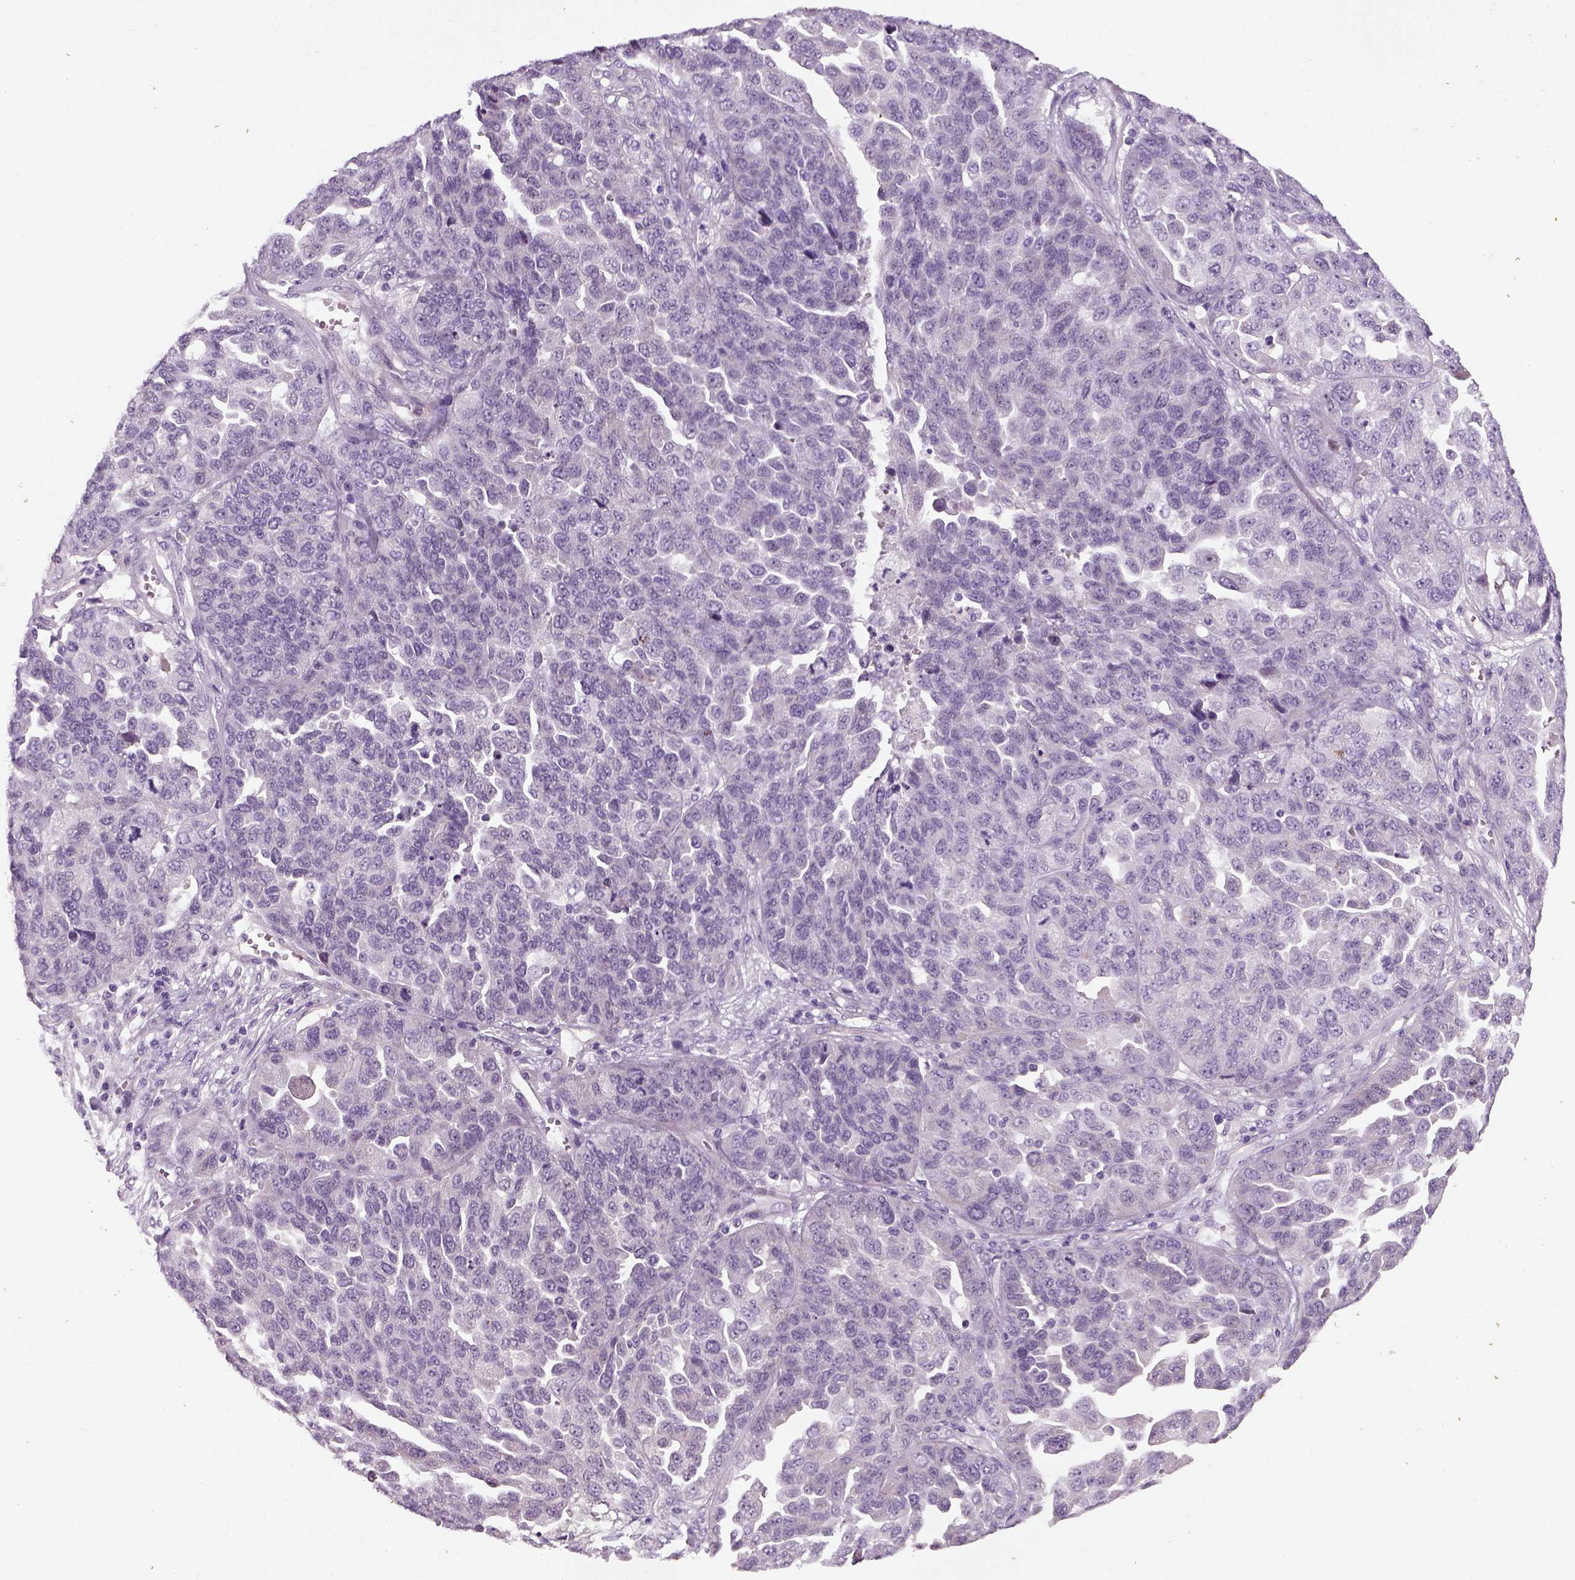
{"staining": {"intensity": "negative", "quantity": "none", "location": "none"}, "tissue": "ovarian cancer", "cell_type": "Tumor cells", "image_type": "cancer", "snomed": [{"axis": "morphology", "description": "Cystadenocarcinoma, serous, NOS"}, {"axis": "topography", "description": "Ovary"}], "caption": "The micrograph exhibits no significant staining in tumor cells of ovarian serous cystadenocarcinoma. The staining is performed using DAB brown chromogen with nuclei counter-stained in using hematoxylin.", "gene": "ELOVL3", "patient": {"sex": "female", "age": 87}}